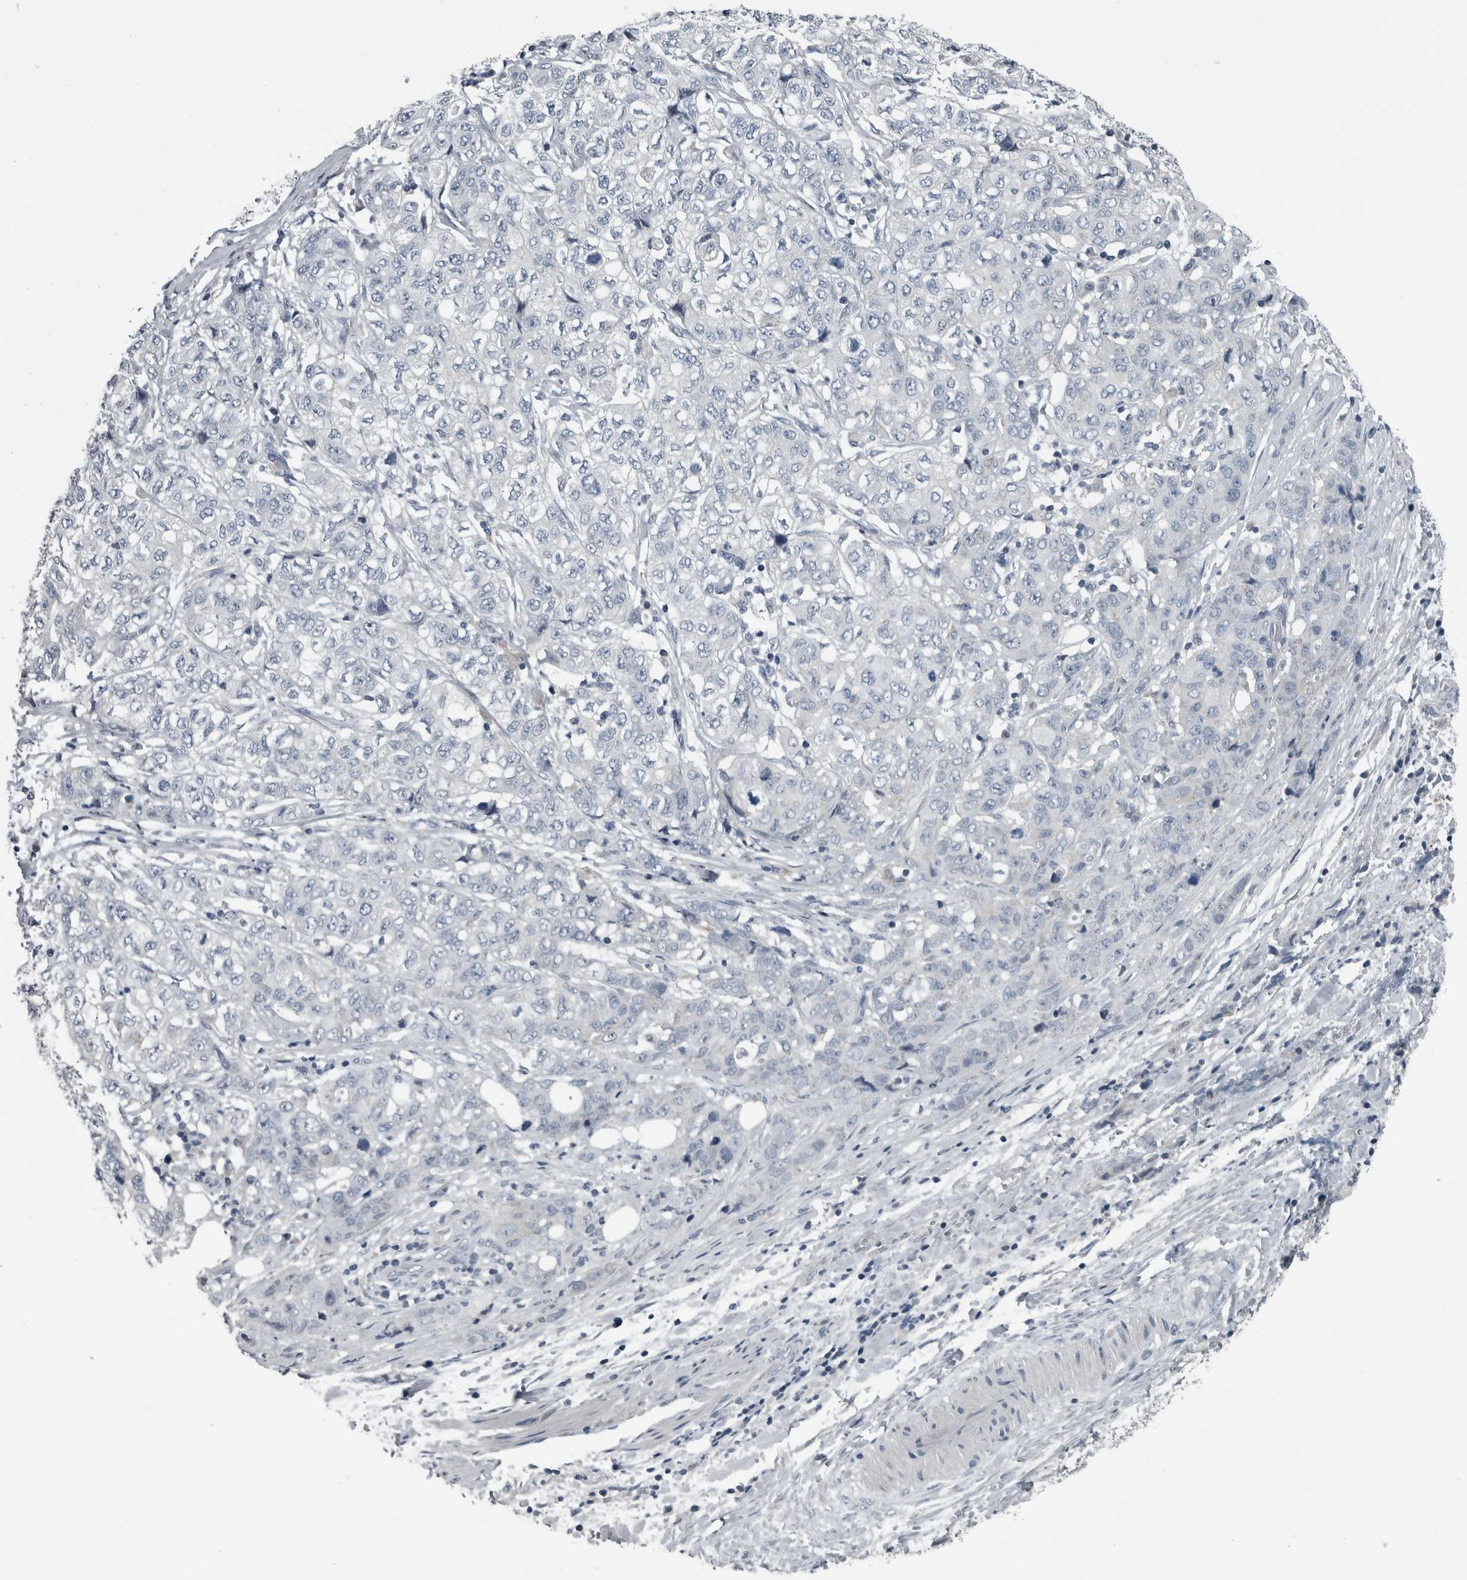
{"staining": {"intensity": "negative", "quantity": "none", "location": "none"}, "tissue": "stomach cancer", "cell_type": "Tumor cells", "image_type": "cancer", "snomed": [{"axis": "morphology", "description": "Adenocarcinoma, NOS"}, {"axis": "topography", "description": "Stomach"}], "caption": "The histopathology image exhibits no staining of tumor cells in stomach cancer.", "gene": "KRT20", "patient": {"sex": "male", "age": 48}}